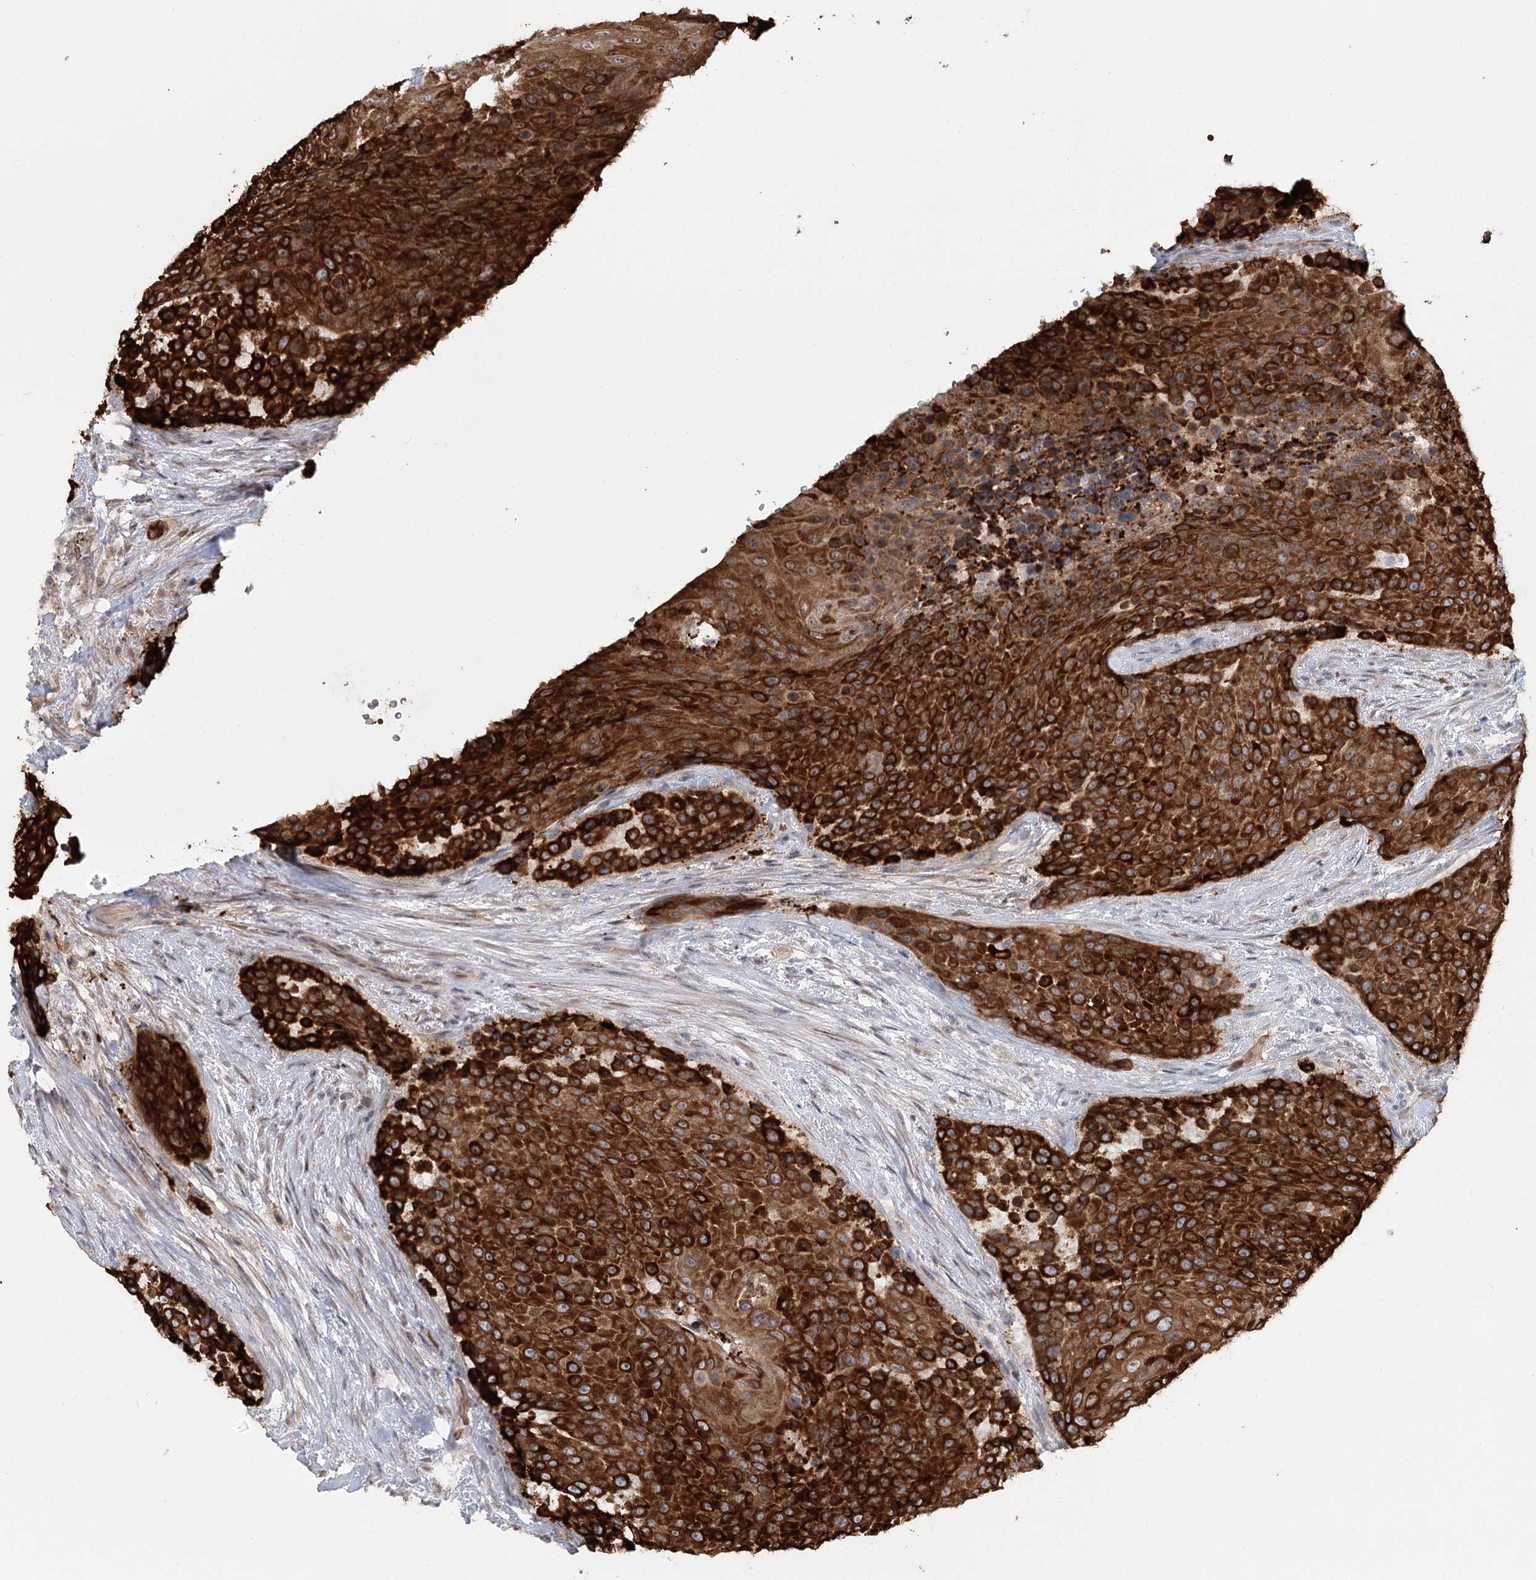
{"staining": {"intensity": "strong", "quantity": ">75%", "location": "cytoplasmic/membranous"}, "tissue": "urothelial cancer", "cell_type": "Tumor cells", "image_type": "cancer", "snomed": [{"axis": "morphology", "description": "Urothelial carcinoma, High grade"}, {"axis": "topography", "description": "Urinary bladder"}], "caption": "IHC histopathology image of neoplastic tissue: high-grade urothelial carcinoma stained using immunohistochemistry exhibits high levels of strong protein expression localized specifically in the cytoplasmic/membranous of tumor cells, appearing as a cytoplasmic/membranous brown color.", "gene": "CIB4", "patient": {"sex": "female", "age": 63}}